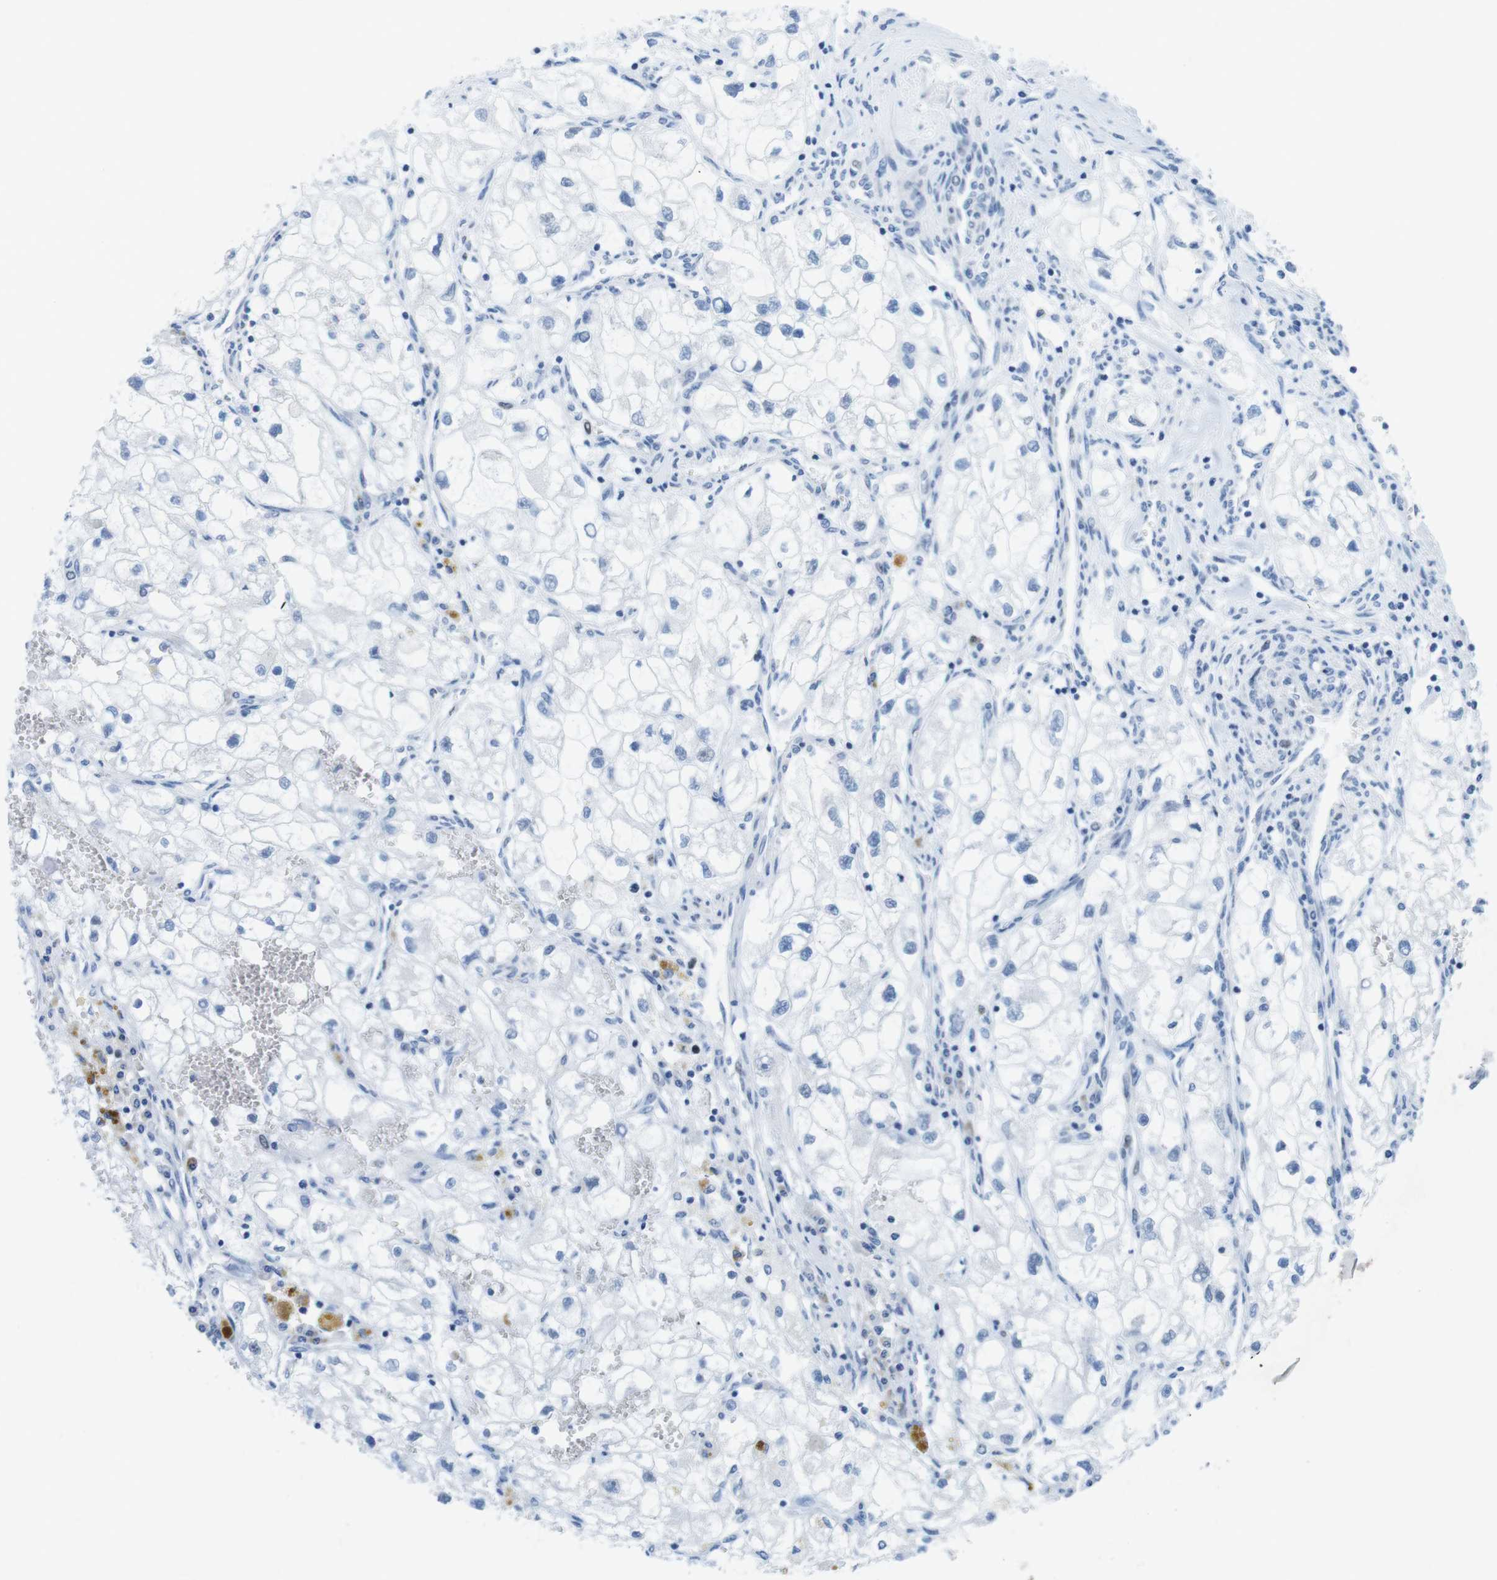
{"staining": {"intensity": "negative", "quantity": "none", "location": "none"}, "tissue": "renal cancer", "cell_type": "Tumor cells", "image_type": "cancer", "snomed": [{"axis": "morphology", "description": "Adenocarcinoma, NOS"}, {"axis": "topography", "description": "Kidney"}], "caption": "The immunohistochemistry (IHC) photomicrograph has no significant positivity in tumor cells of renal cancer tissue.", "gene": "CHAF1A", "patient": {"sex": "female", "age": 70}}